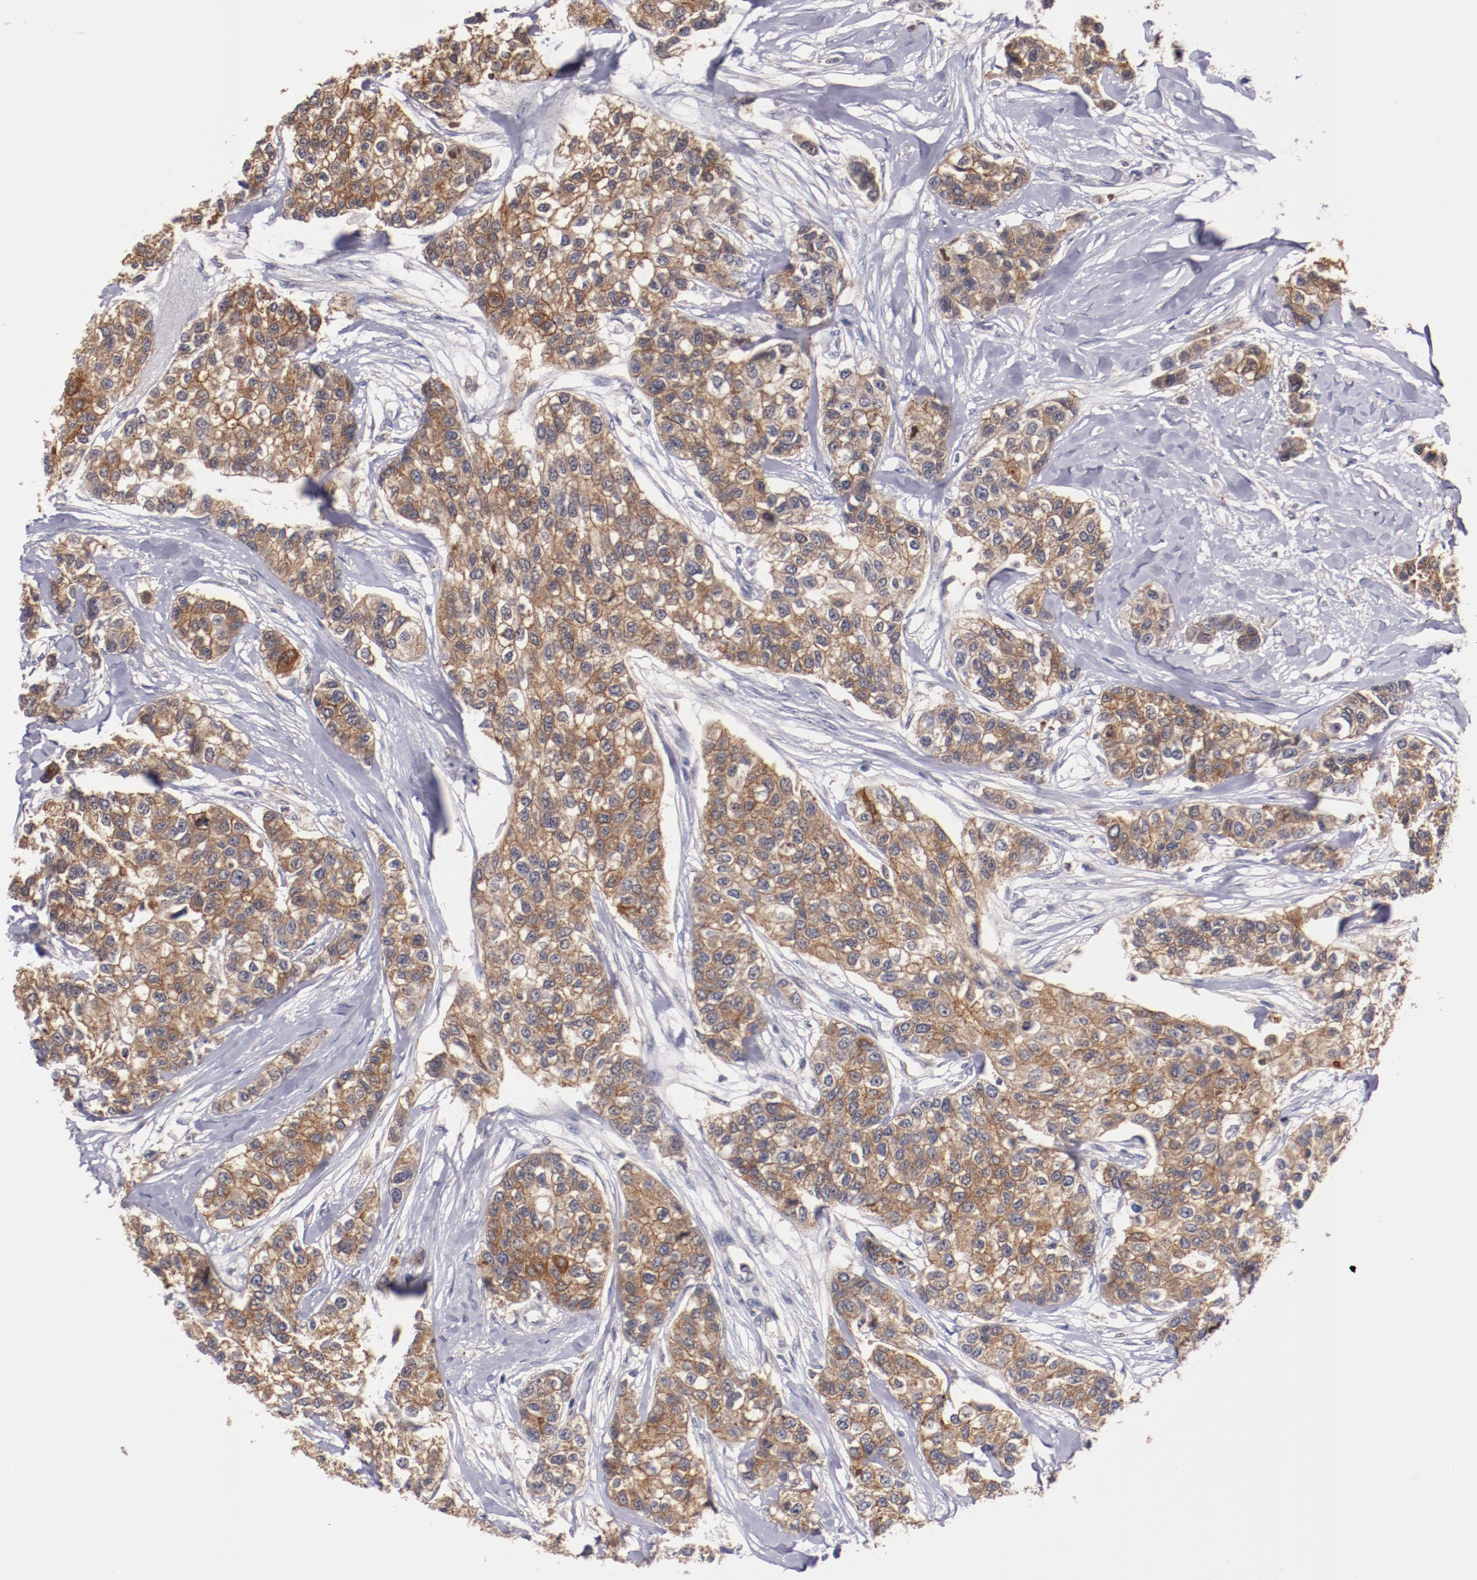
{"staining": {"intensity": "moderate", "quantity": ">75%", "location": "cytoplasmic/membranous"}, "tissue": "breast cancer", "cell_type": "Tumor cells", "image_type": "cancer", "snomed": [{"axis": "morphology", "description": "Duct carcinoma"}, {"axis": "topography", "description": "Breast"}], "caption": "Breast cancer (infiltrating ductal carcinoma) stained for a protein shows moderate cytoplasmic/membranous positivity in tumor cells.", "gene": "SYP", "patient": {"sex": "female", "age": 51}}